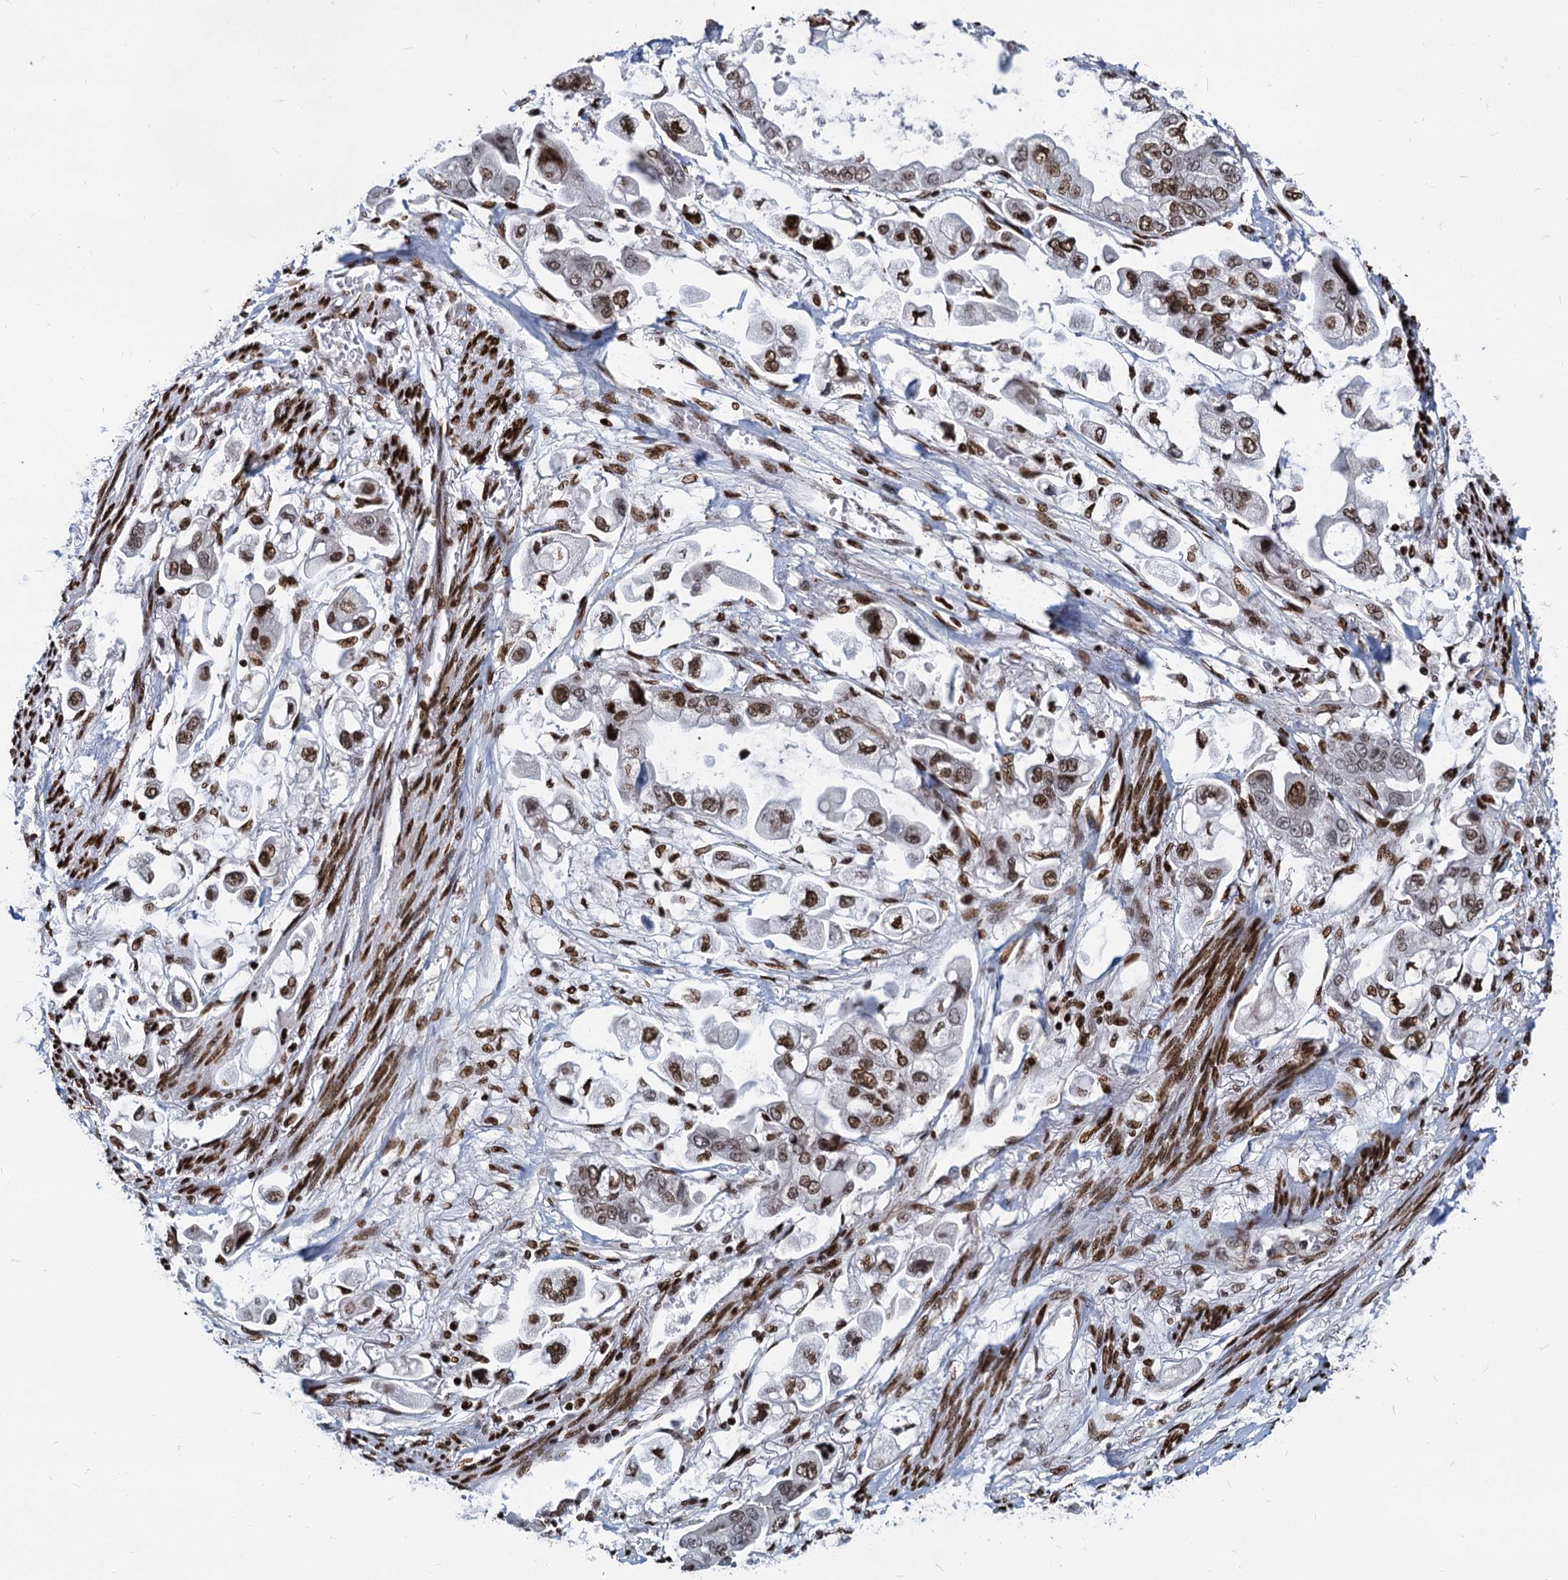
{"staining": {"intensity": "moderate", "quantity": ">75%", "location": "nuclear"}, "tissue": "stomach cancer", "cell_type": "Tumor cells", "image_type": "cancer", "snomed": [{"axis": "morphology", "description": "Adenocarcinoma, NOS"}, {"axis": "topography", "description": "Stomach"}], "caption": "Moderate nuclear positivity for a protein is identified in about >75% of tumor cells of stomach cancer (adenocarcinoma) using immunohistochemistry.", "gene": "MECP2", "patient": {"sex": "male", "age": 62}}